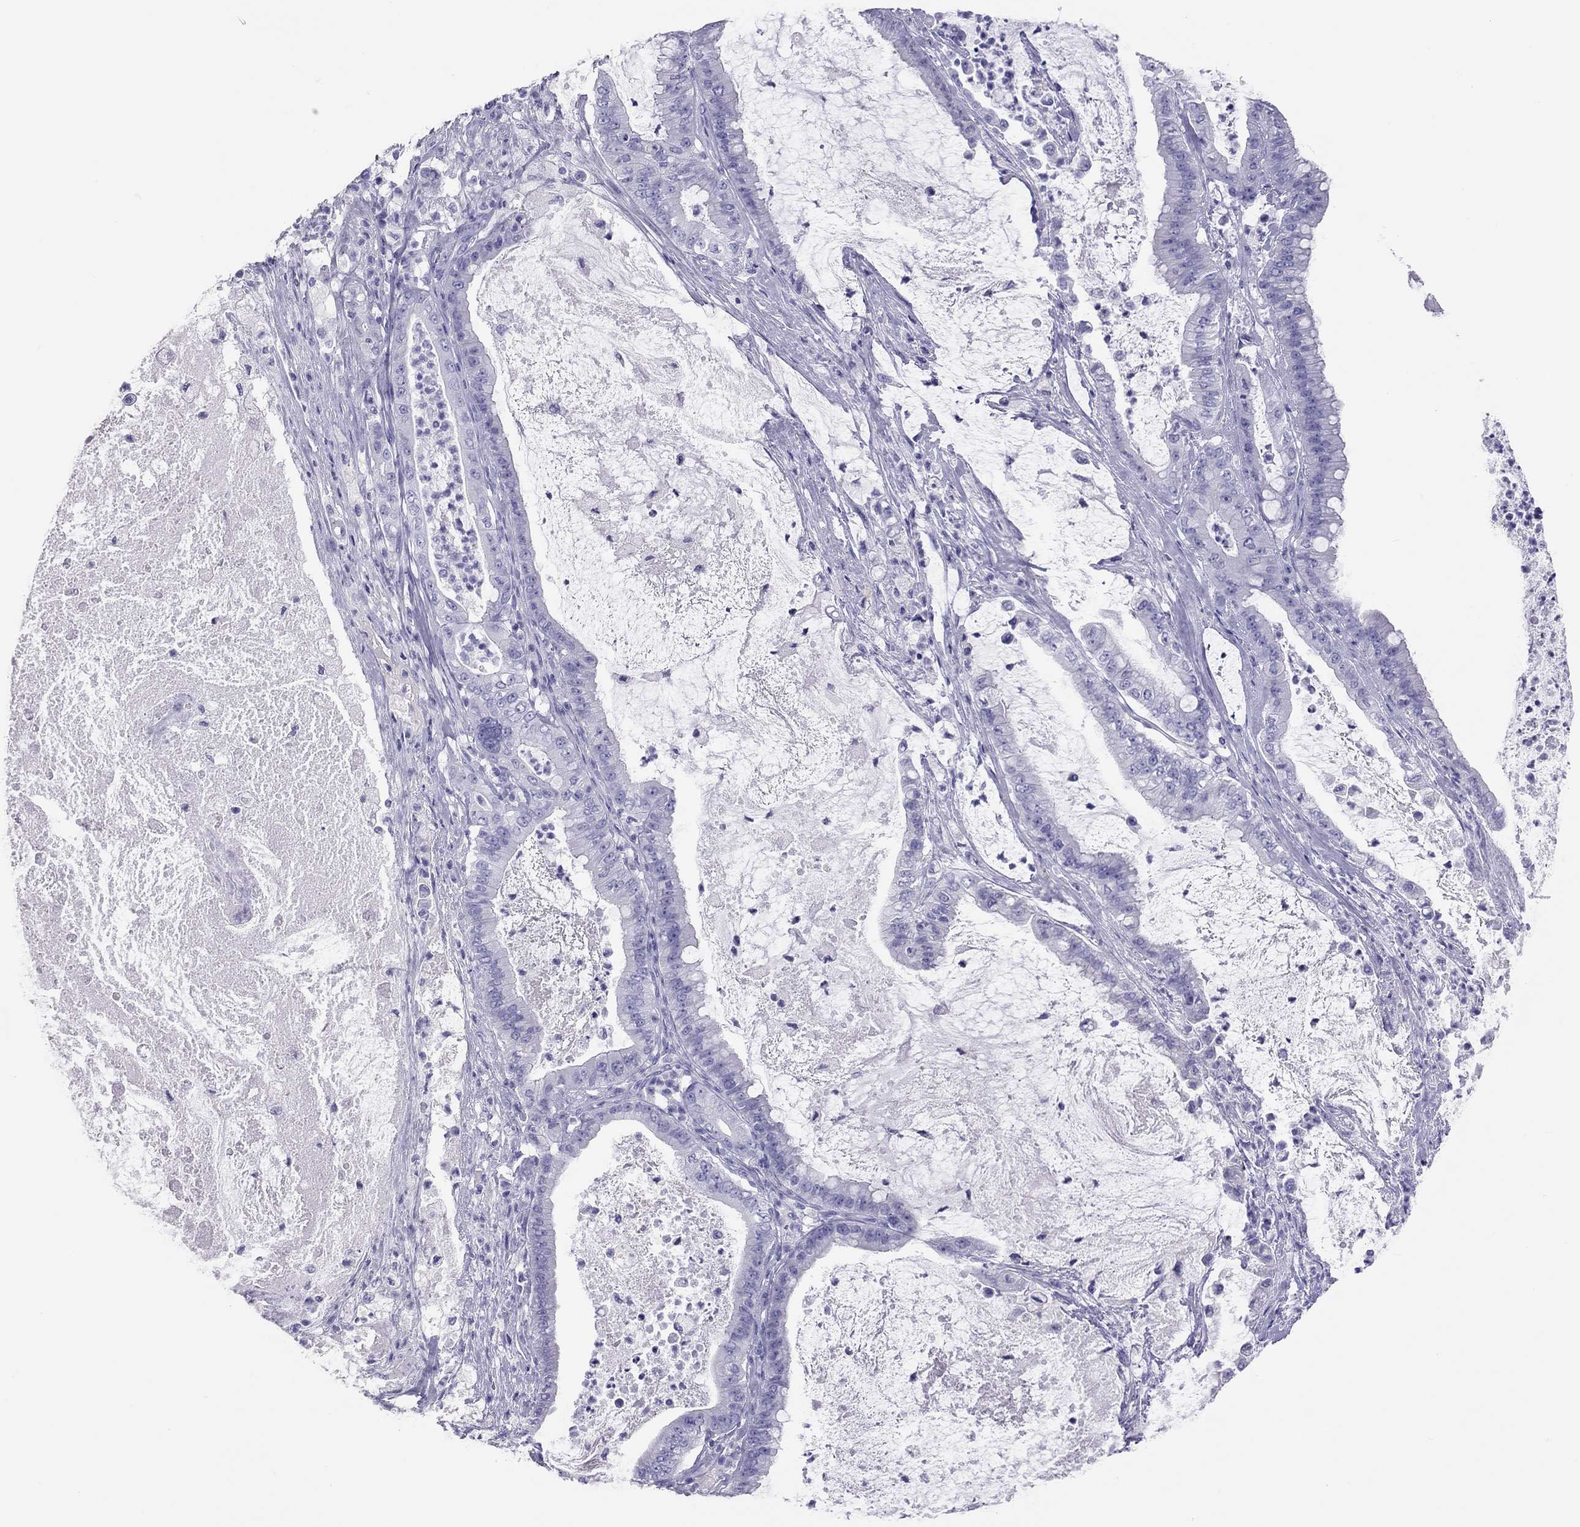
{"staining": {"intensity": "negative", "quantity": "none", "location": "none"}, "tissue": "pancreatic cancer", "cell_type": "Tumor cells", "image_type": "cancer", "snomed": [{"axis": "morphology", "description": "Adenocarcinoma, NOS"}, {"axis": "topography", "description": "Pancreas"}], "caption": "Pancreatic cancer was stained to show a protein in brown. There is no significant positivity in tumor cells. The staining is performed using DAB (3,3'-diaminobenzidine) brown chromogen with nuclei counter-stained in using hematoxylin.", "gene": "PSMB11", "patient": {"sex": "male", "age": 71}}